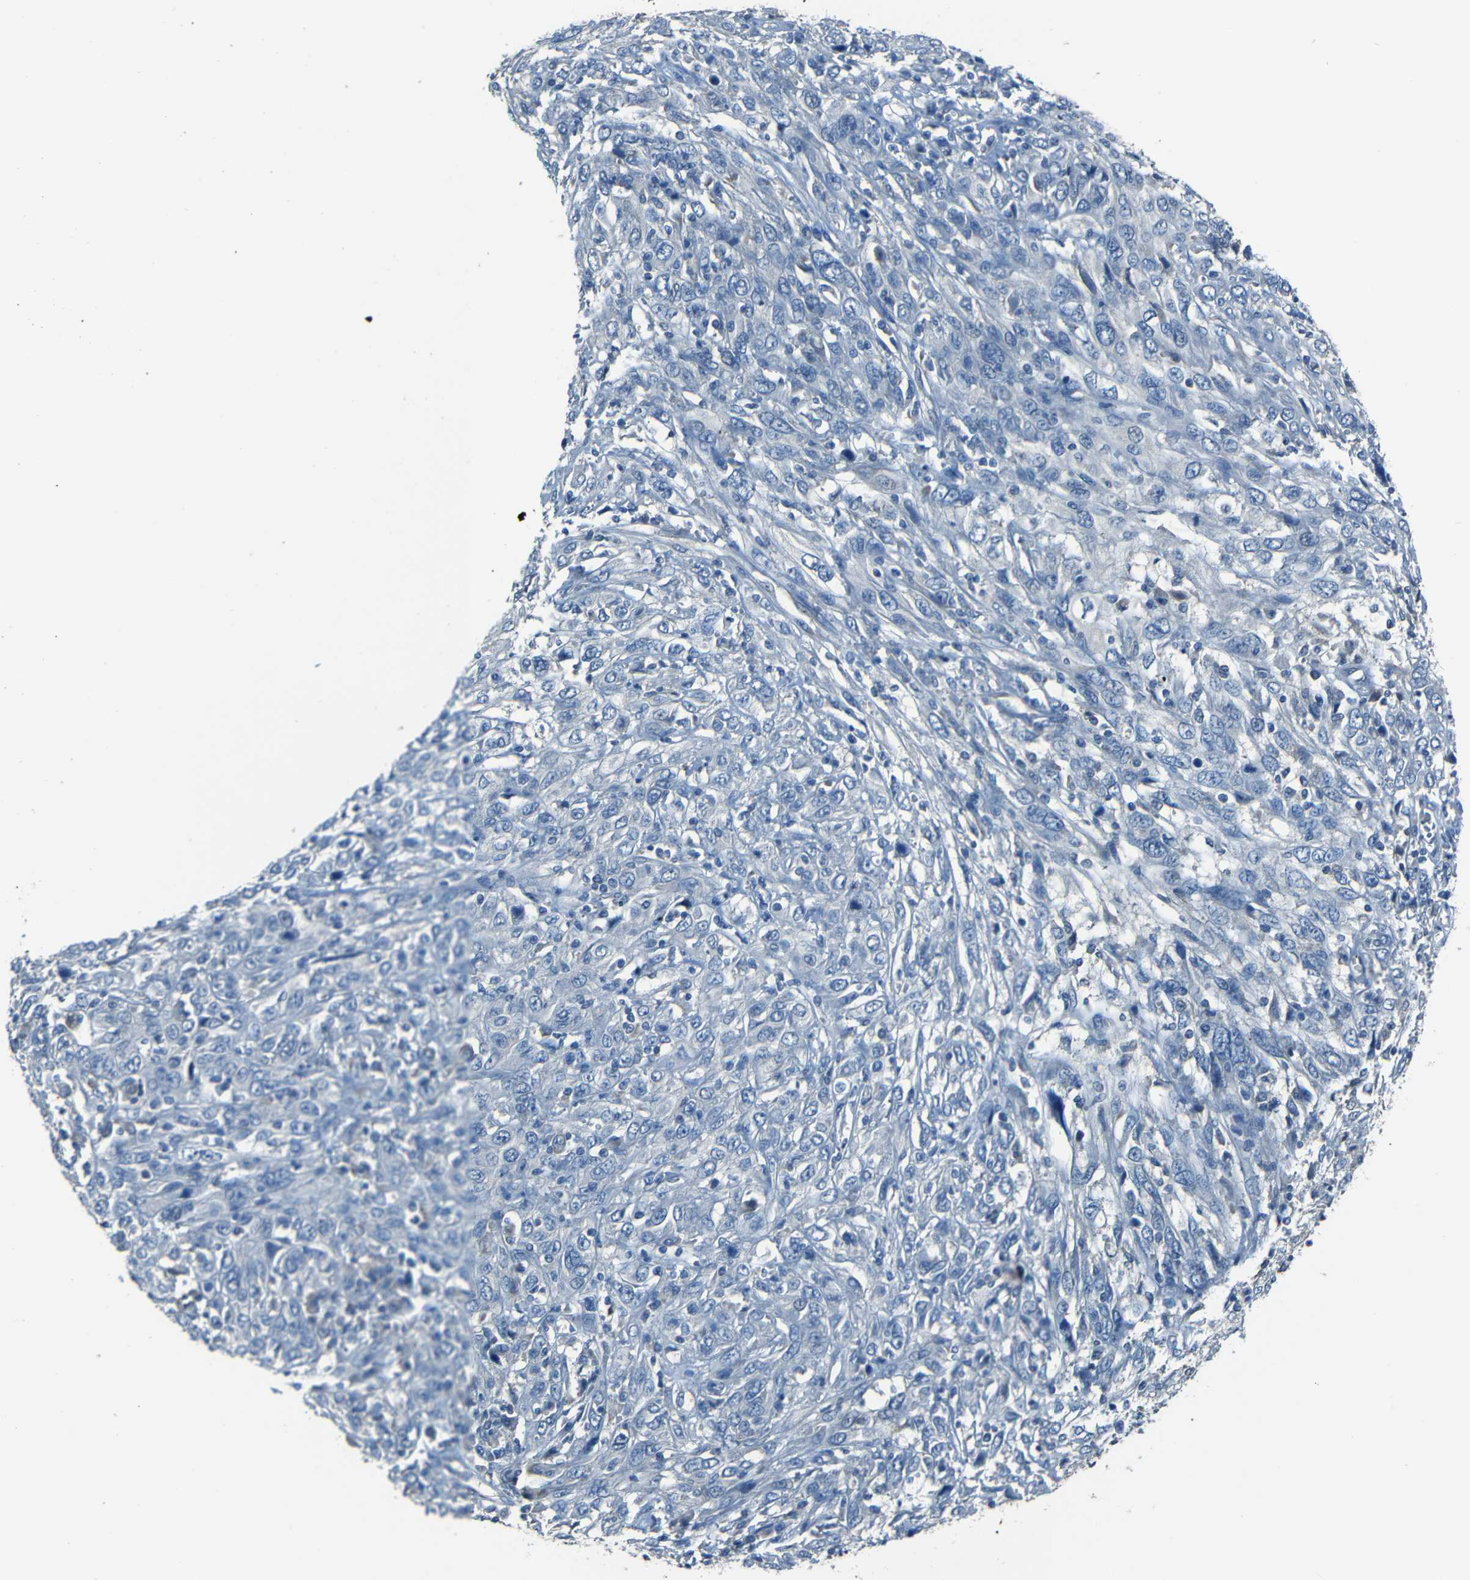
{"staining": {"intensity": "negative", "quantity": "none", "location": "none"}, "tissue": "cervical cancer", "cell_type": "Tumor cells", "image_type": "cancer", "snomed": [{"axis": "morphology", "description": "Squamous cell carcinoma, NOS"}, {"axis": "topography", "description": "Cervix"}], "caption": "Protein analysis of cervical squamous cell carcinoma shows no significant positivity in tumor cells.", "gene": "SLA", "patient": {"sex": "female", "age": 46}}